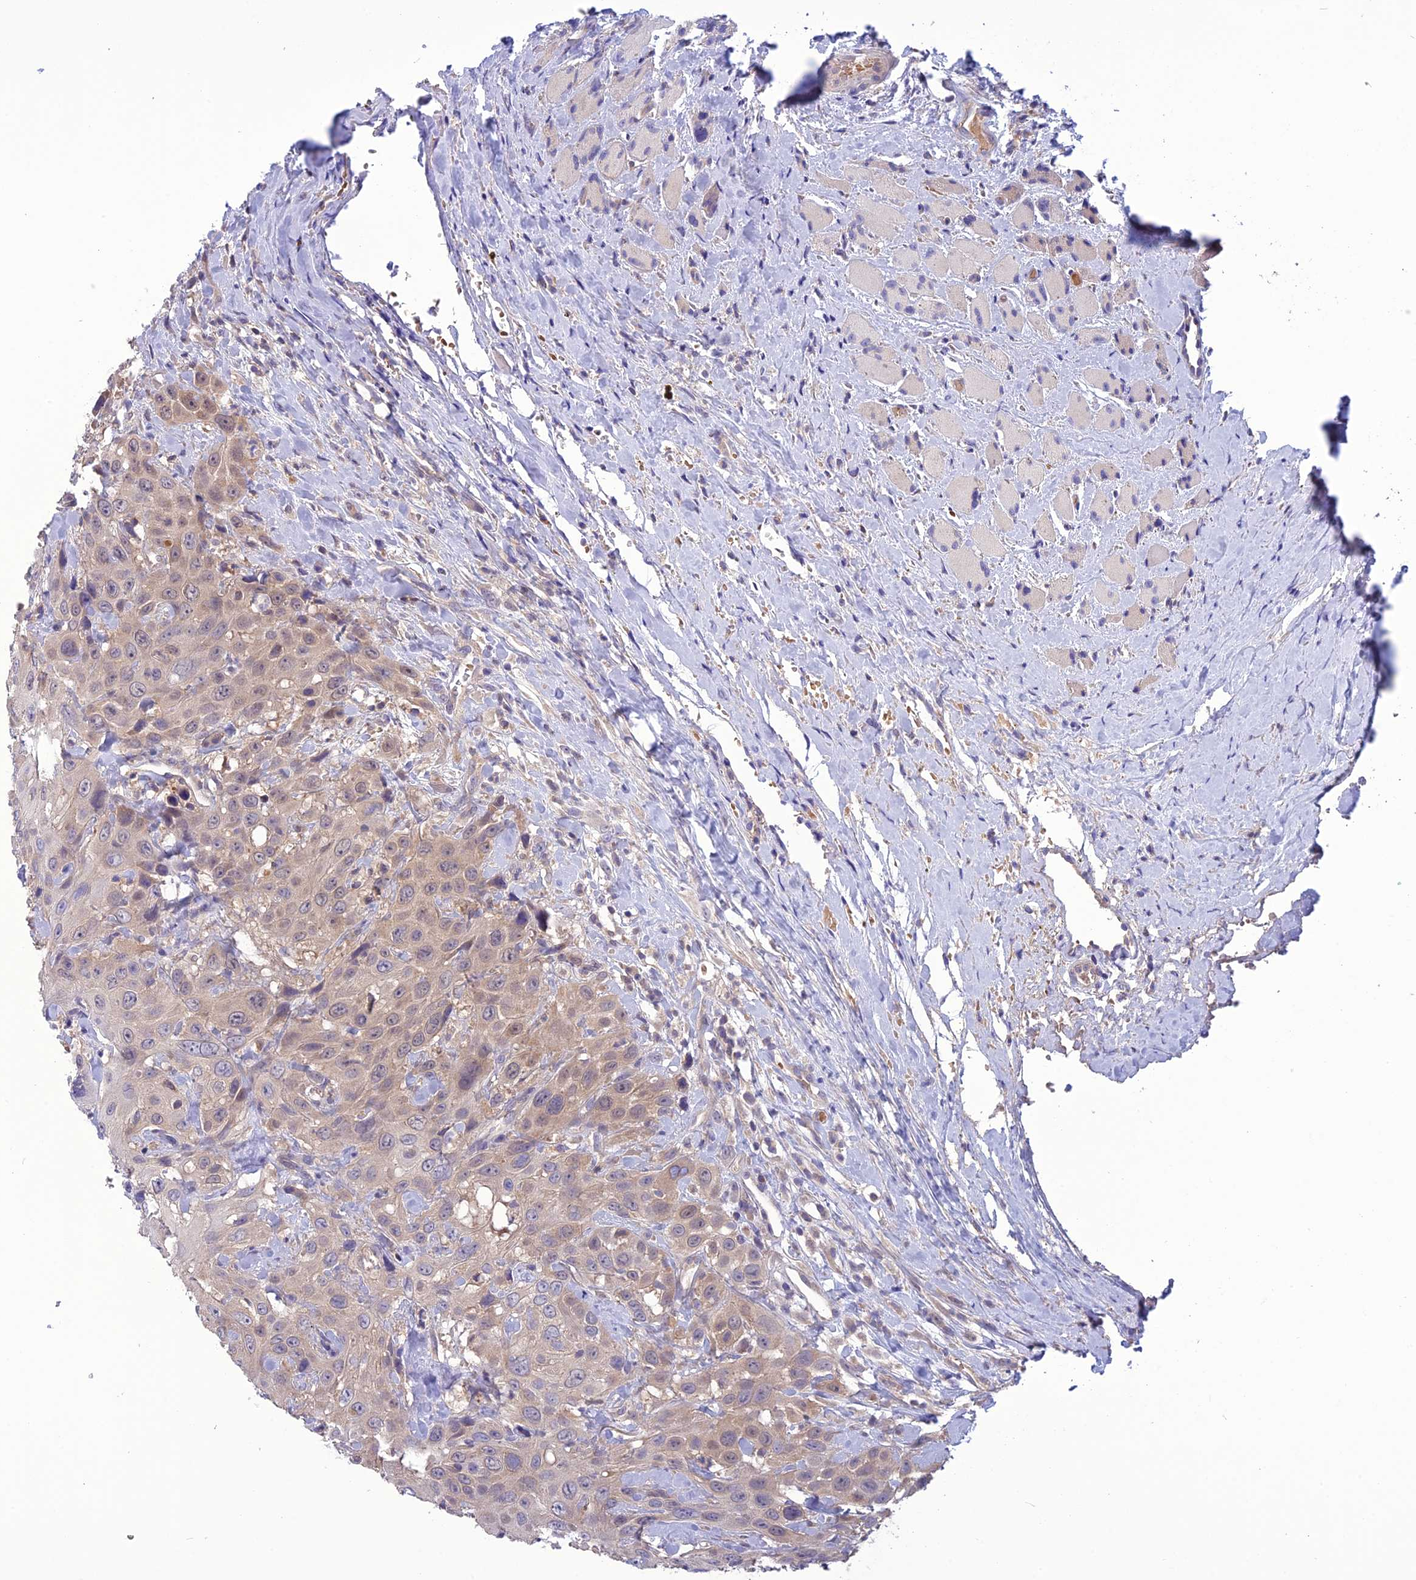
{"staining": {"intensity": "weak", "quantity": "25%-75%", "location": "cytoplasmic/membranous"}, "tissue": "head and neck cancer", "cell_type": "Tumor cells", "image_type": "cancer", "snomed": [{"axis": "morphology", "description": "Squamous cell carcinoma, NOS"}, {"axis": "topography", "description": "Head-Neck"}], "caption": "Immunohistochemical staining of squamous cell carcinoma (head and neck) demonstrates weak cytoplasmic/membranous protein staining in about 25%-75% of tumor cells. (Brightfield microscopy of DAB IHC at high magnification).", "gene": "PSMF1", "patient": {"sex": "male", "age": 81}}